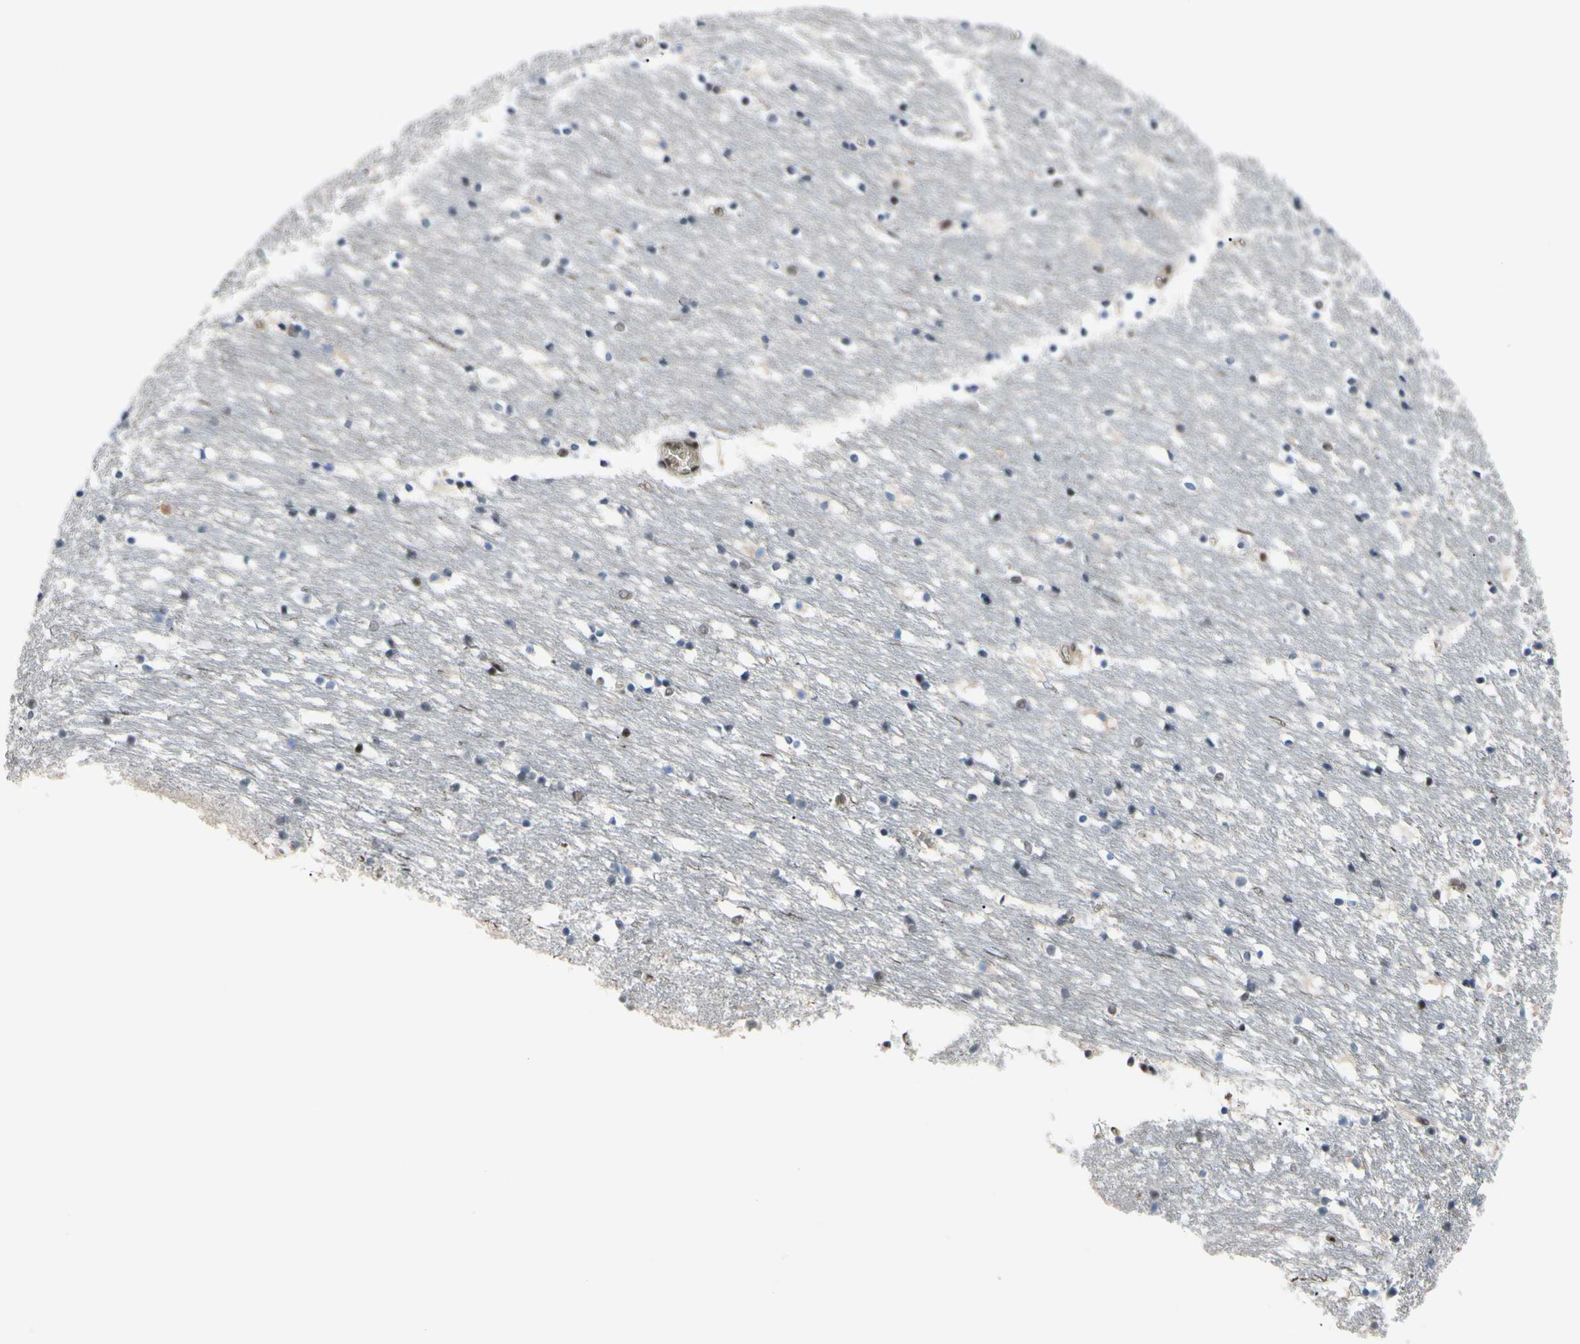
{"staining": {"intensity": "moderate", "quantity": "25%-75%", "location": "nuclear"}, "tissue": "caudate", "cell_type": "Glial cells", "image_type": "normal", "snomed": [{"axis": "morphology", "description": "Normal tissue, NOS"}, {"axis": "topography", "description": "Lateral ventricle wall"}], "caption": "Caudate stained with immunohistochemistry reveals moderate nuclear staining in about 25%-75% of glial cells.", "gene": "THAP12", "patient": {"sex": "male", "age": 45}}